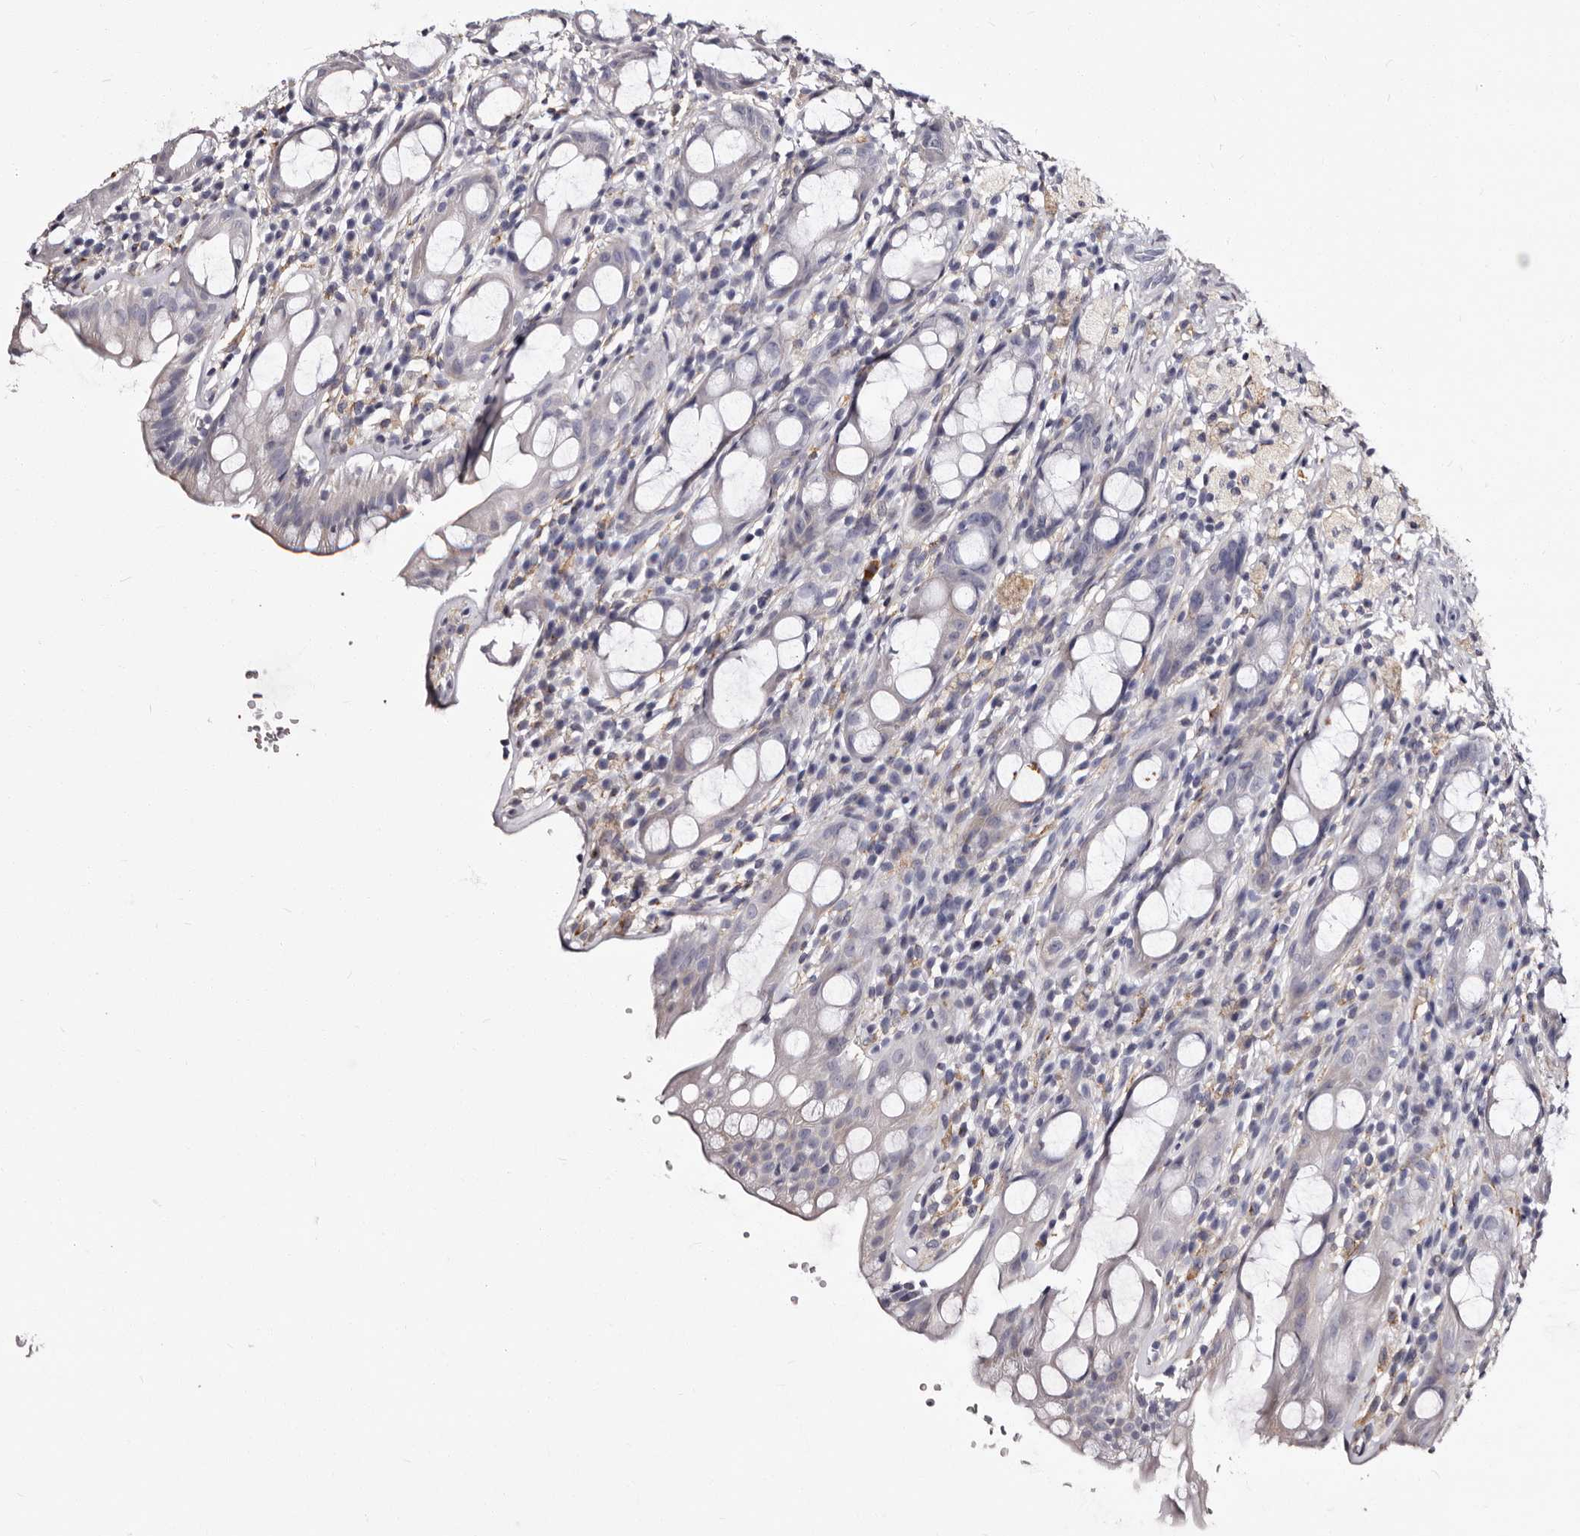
{"staining": {"intensity": "negative", "quantity": "none", "location": "none"}, "tissue": "rectum", "cell_type": "Glandular cells", "image_type": "normal", "snomed": [{"axis": "morphology", "description": "Normal tissue, NOS"}, {"axis": "topography", "description": "Rectum"}], "caption": "DAB (3,3'-diaminobenzidine) immunohistochemical staining of benign human rectum reveals no significant expression in glandular cells.", "gene": "AUNIP", "patient": {"sex": "male", "age": 44}}